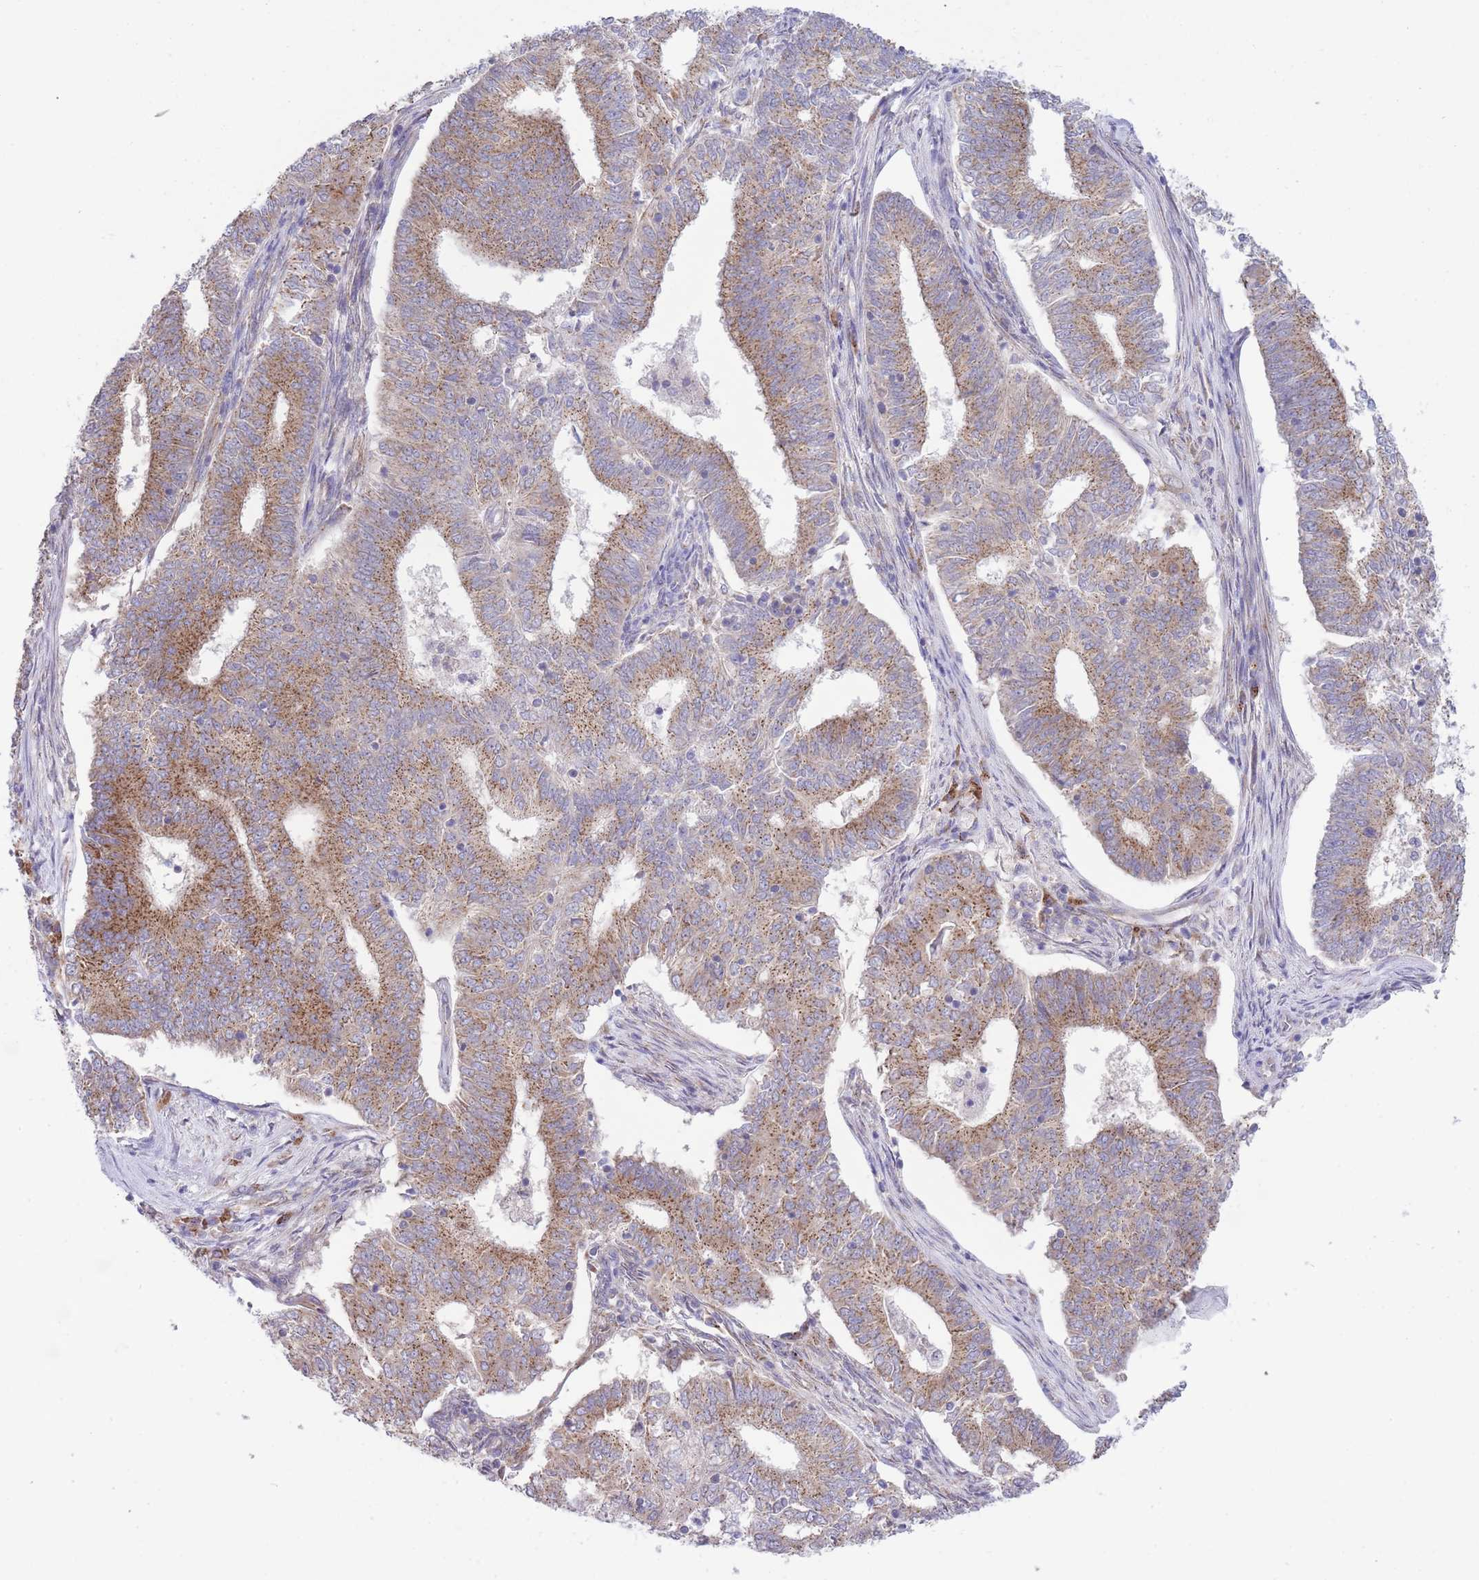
{"staining": {"intensity": "moderate", "quantity": ">75%", "location": "cytoplasmic/membranous"}, "tissue": "endometrial cancer", "cell_type": "Tumor cells", "image_type": "cancer", "snomed": [{"axis": "morphology", "description": "Adenocarcinoma, NOS"}, {"axis": "topography", "description": "Endometrium"}], "caption": "Moderate cytoplasmic/membranous expression is identified in about >75% of tumor cells in endometrial cancer (adenocarcinoma).", "gene": "COPG2", "patient": {"sex": "female", "age": 62}}